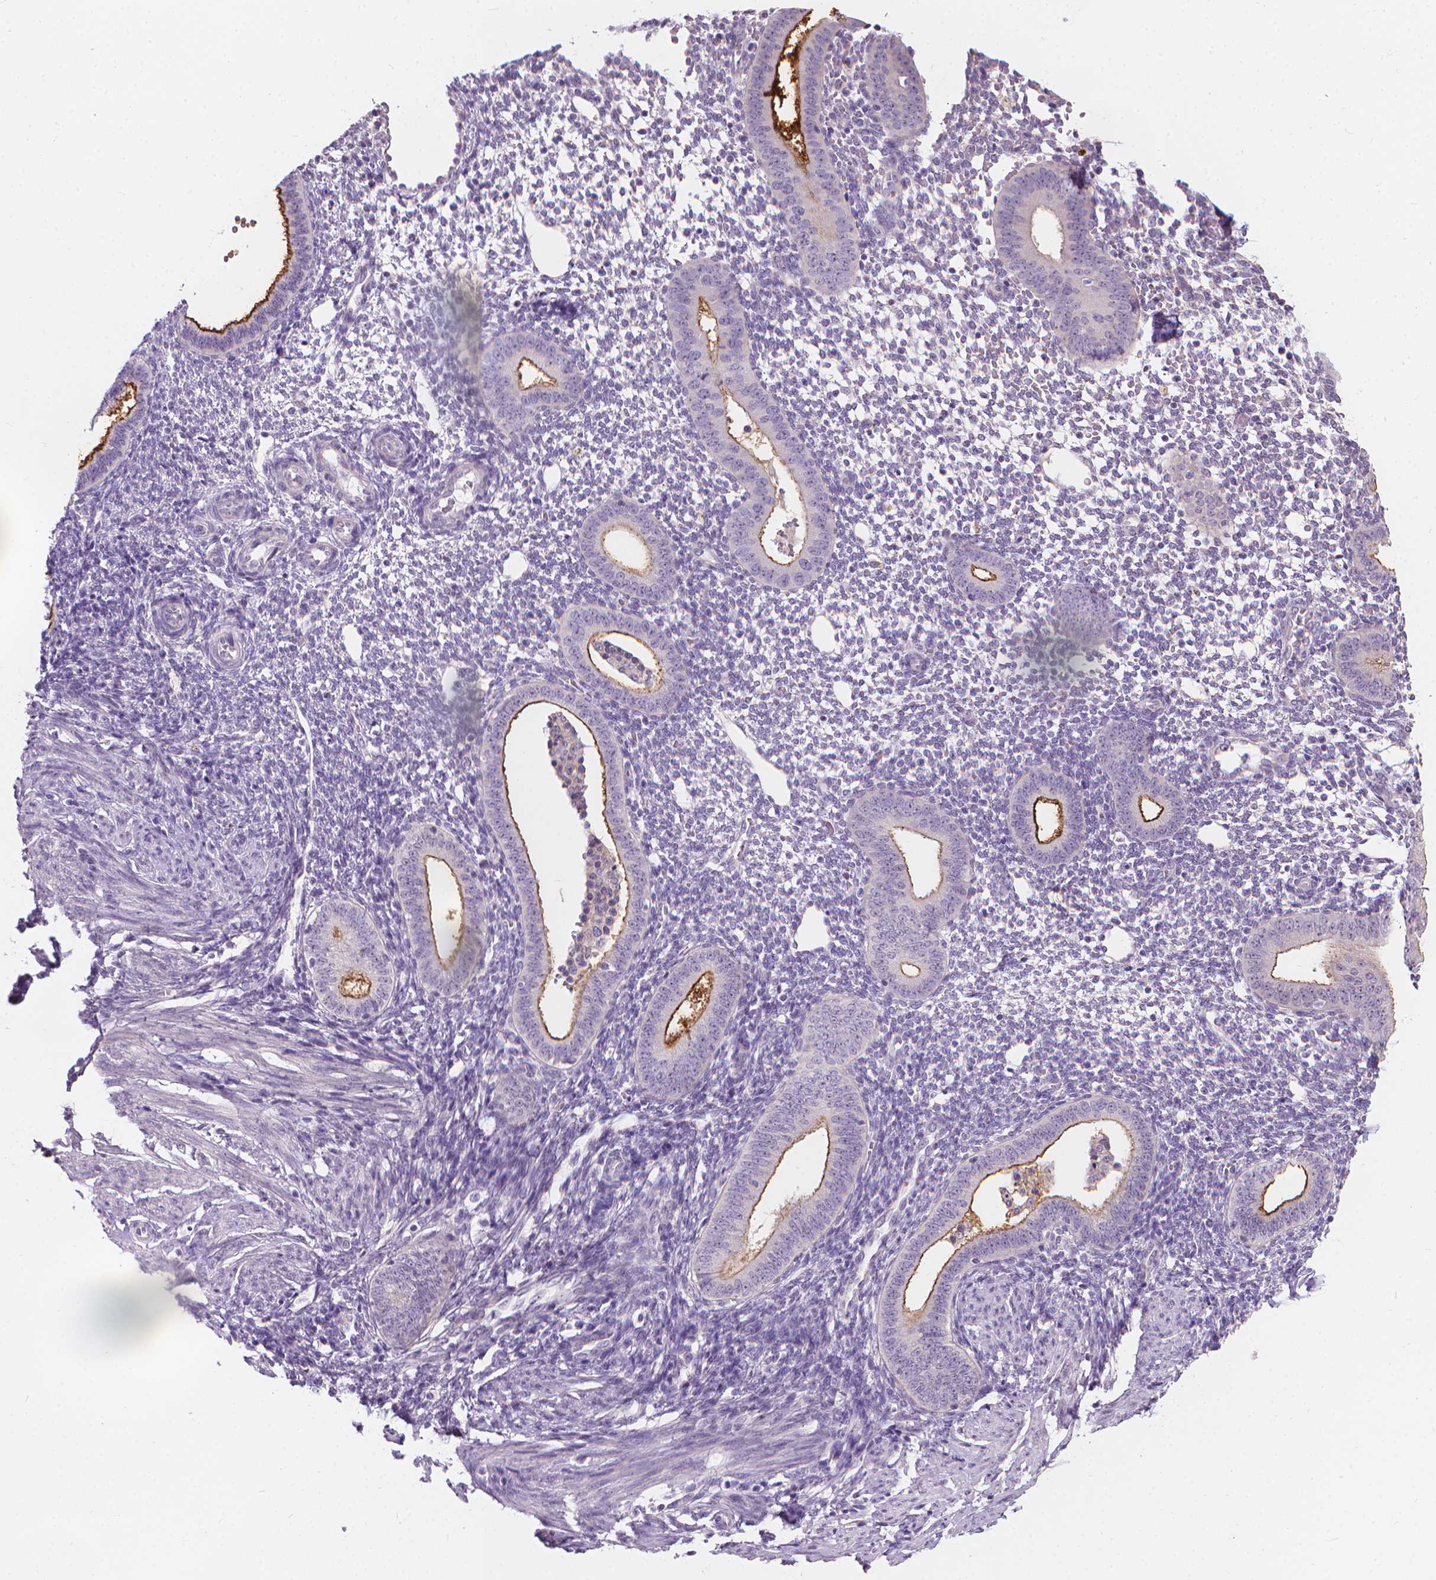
{"staining": {"intensity": "negative", "quantity": "none", "location": "none"}, "tissue": "endometrium", "cell_type": "Cells in endometrial stroma", "image_type": "normal", "snomed": [{"axis": "morphology", "description": "Normal tissue, NOS"}, {"axis": "topography", "description": "Endometrium"}], "caption": "Cells in endometrial stroma are negative for protein expression in unremarkable human endometrium. (Brightfield microscopy of DAB IHC at high magnification).", "gene": "GPRC5A", "patient": {"sex": "female", "age": 40}}